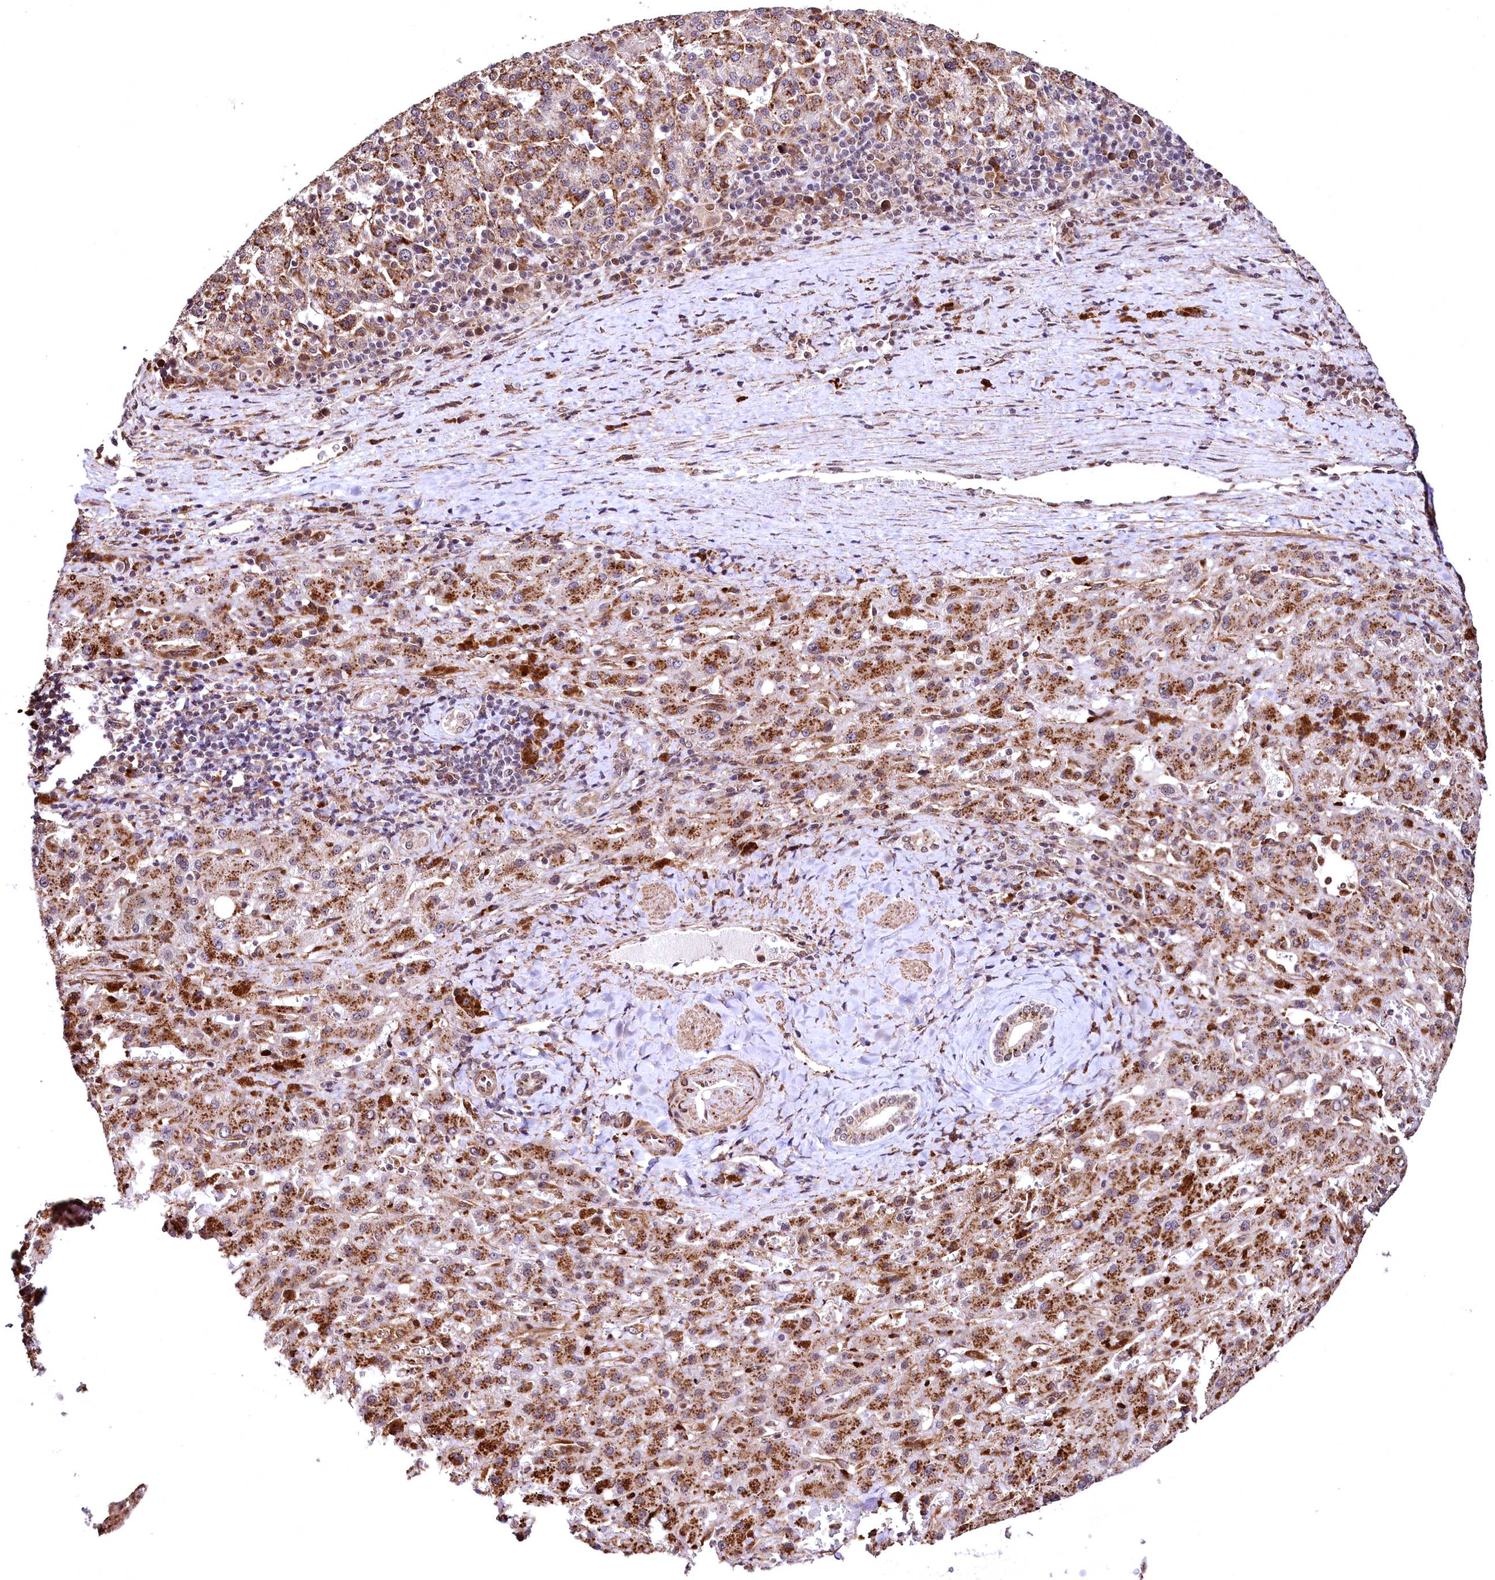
{"staining": {"intensity": "moderate", "quantity": ">75%", "location": "cytoplasmic/membranous"}, "tissue": "liver cancer", "cell_type": "Tumor cells", "image_type": "cancer", "snomed": [{"axis": "morphology", "description": "Carcinoma, Hepatocellular, NOS"}, {"axis": "topography", "description": "Liver"}], "caption": "Immunohistochemistry of liver cancer exhibits medium levels of moderate cytoplasmic/membranous staining in approximately >75% of tumor cells. The protein is stained brown, and the nuclei are stained in blue (DAB IHC with brightfield microscopy, high magnification).", "gene": "PDS5B", "patient": {"sex": "female", "age": 58}}